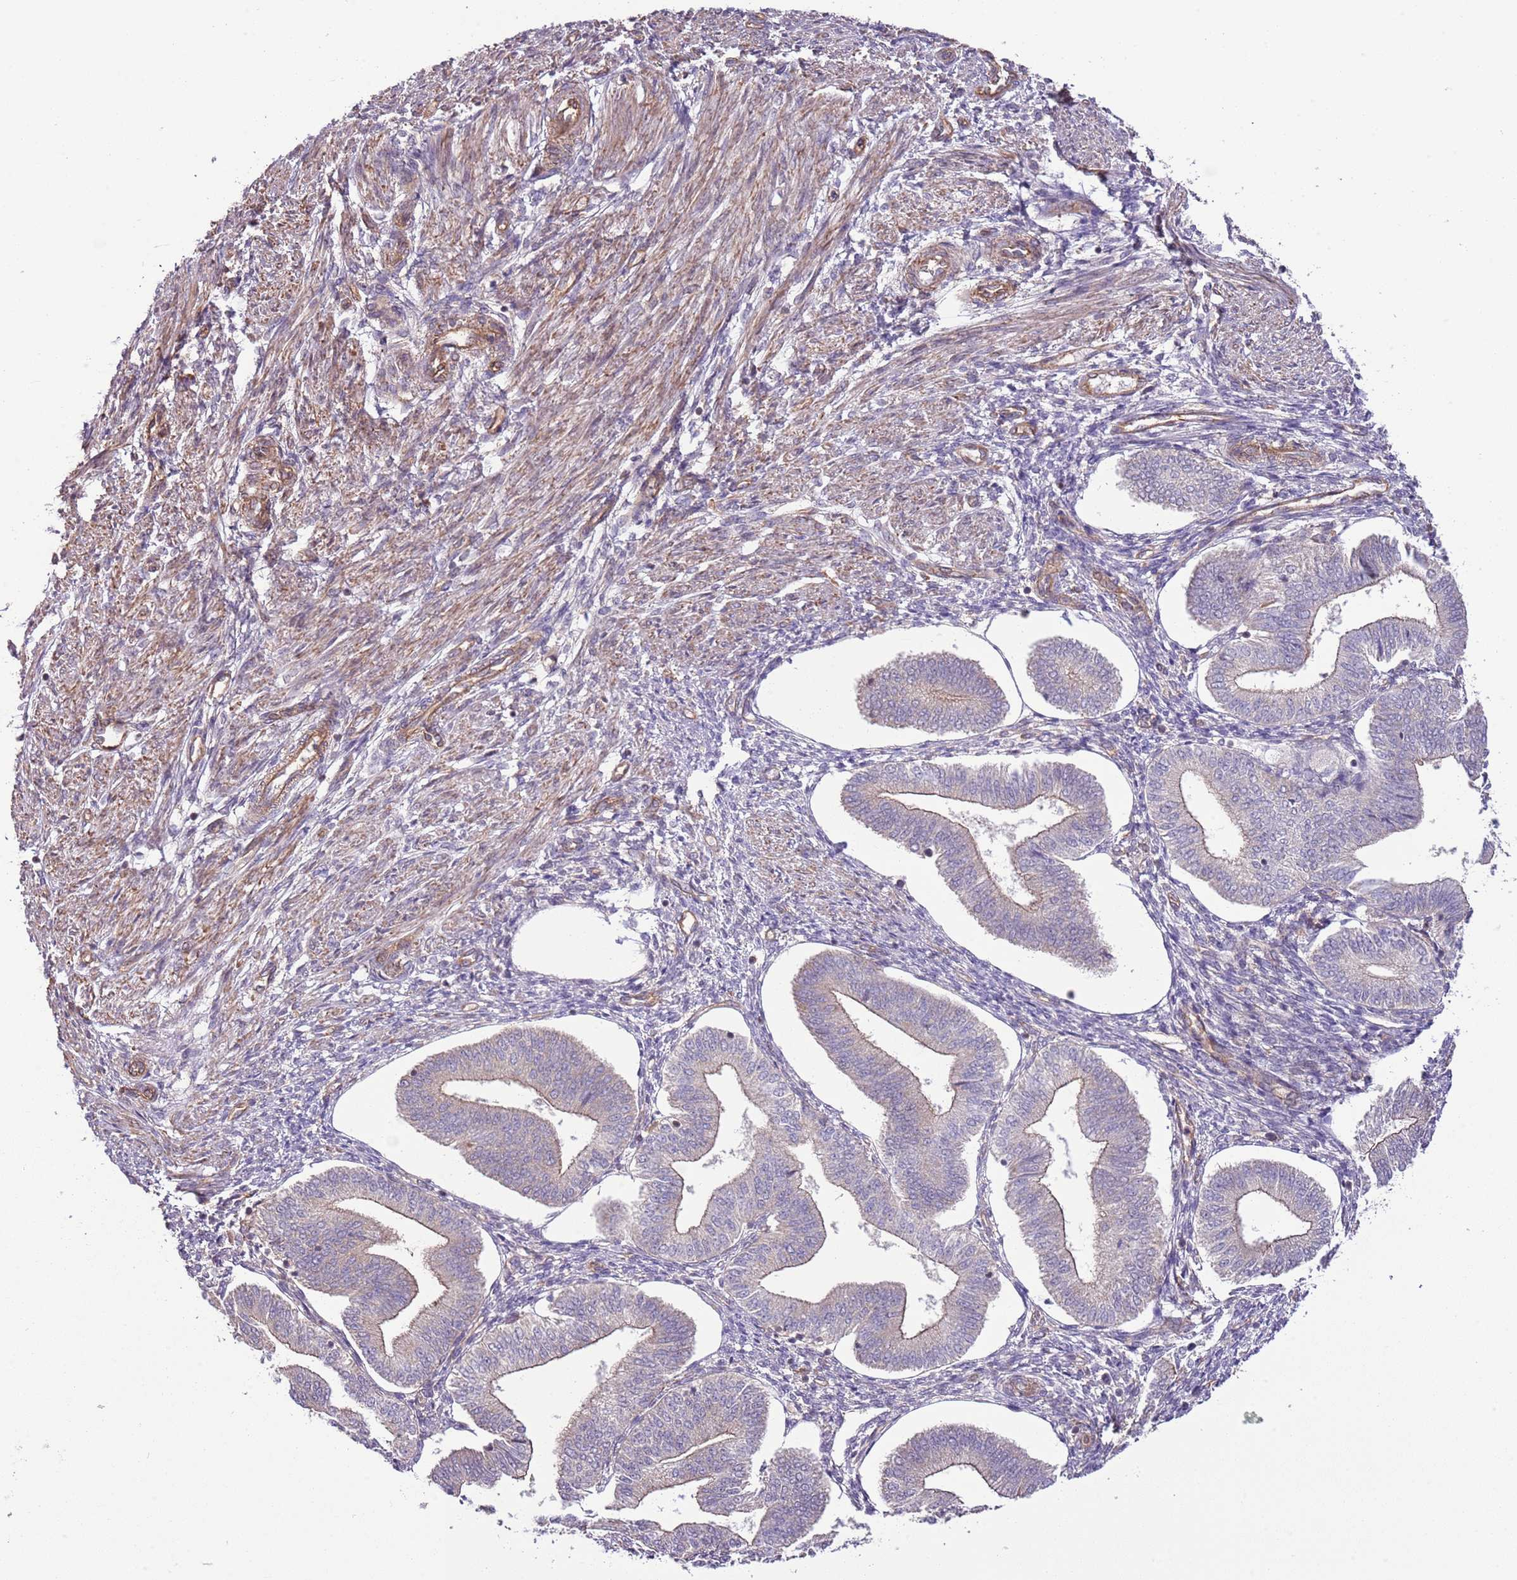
{"staining": {"intensity": "negative", "quantity": "none", "location": "none"}, "tissue": "endometrium", "cell_type": "Cells in endometrial stroma", "image_type": "normal", "snomed": [{"axis": "morphology", "description": "Normal tissue, NOS"}, {"axis": "topography", "description": "Endometrium"}], "caption": "An immunohistochemistry (IHC) photomicrograph of unremarkable endometrium is shown. There is no staining in cells in endometrial stroma of endometrium.", "gene": "LPIN2", "patient": {"sex": "female", "age": 34}}